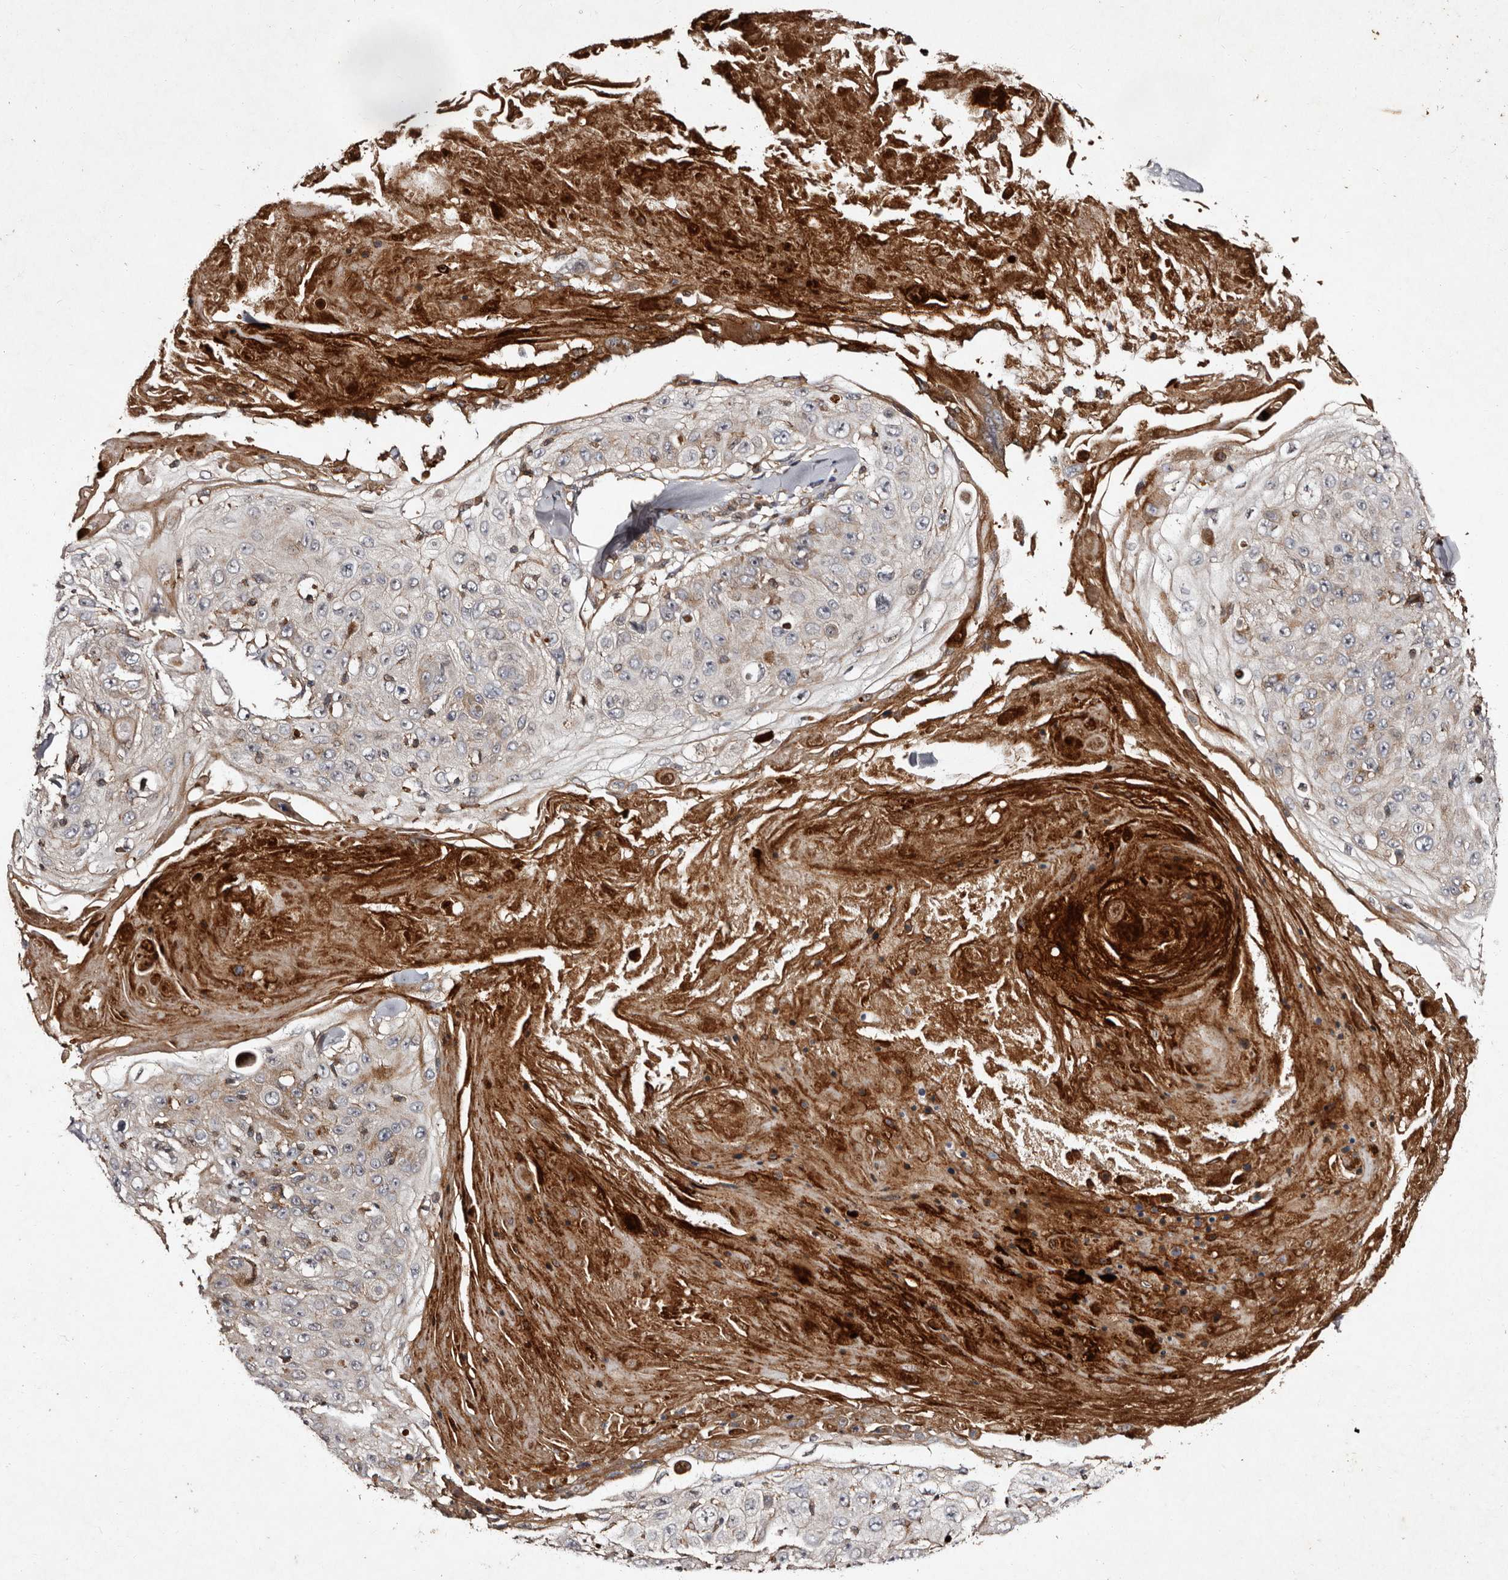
{"staining": {"intensity": "negative", "quantity": "none", "location": "none"}, "tissue": "skin cancer", "cell_type": "Tumor cells", "image_type": "cancer", "snomed": [{"axis": "morphology", "description": "Squamous cell carcinoma, NOS"}, {"axis": "topography", "description": "Skin"}], "caption": "The micrograph exhibits no staining of tumor cells in squamous cell carcinoma (skin). (DAB immunohistochemistry (IHC) visualized using brightfield microscopy, high magnification).", "gene": "PRKD3", "patient": {"sex": "male", "age": 86}}